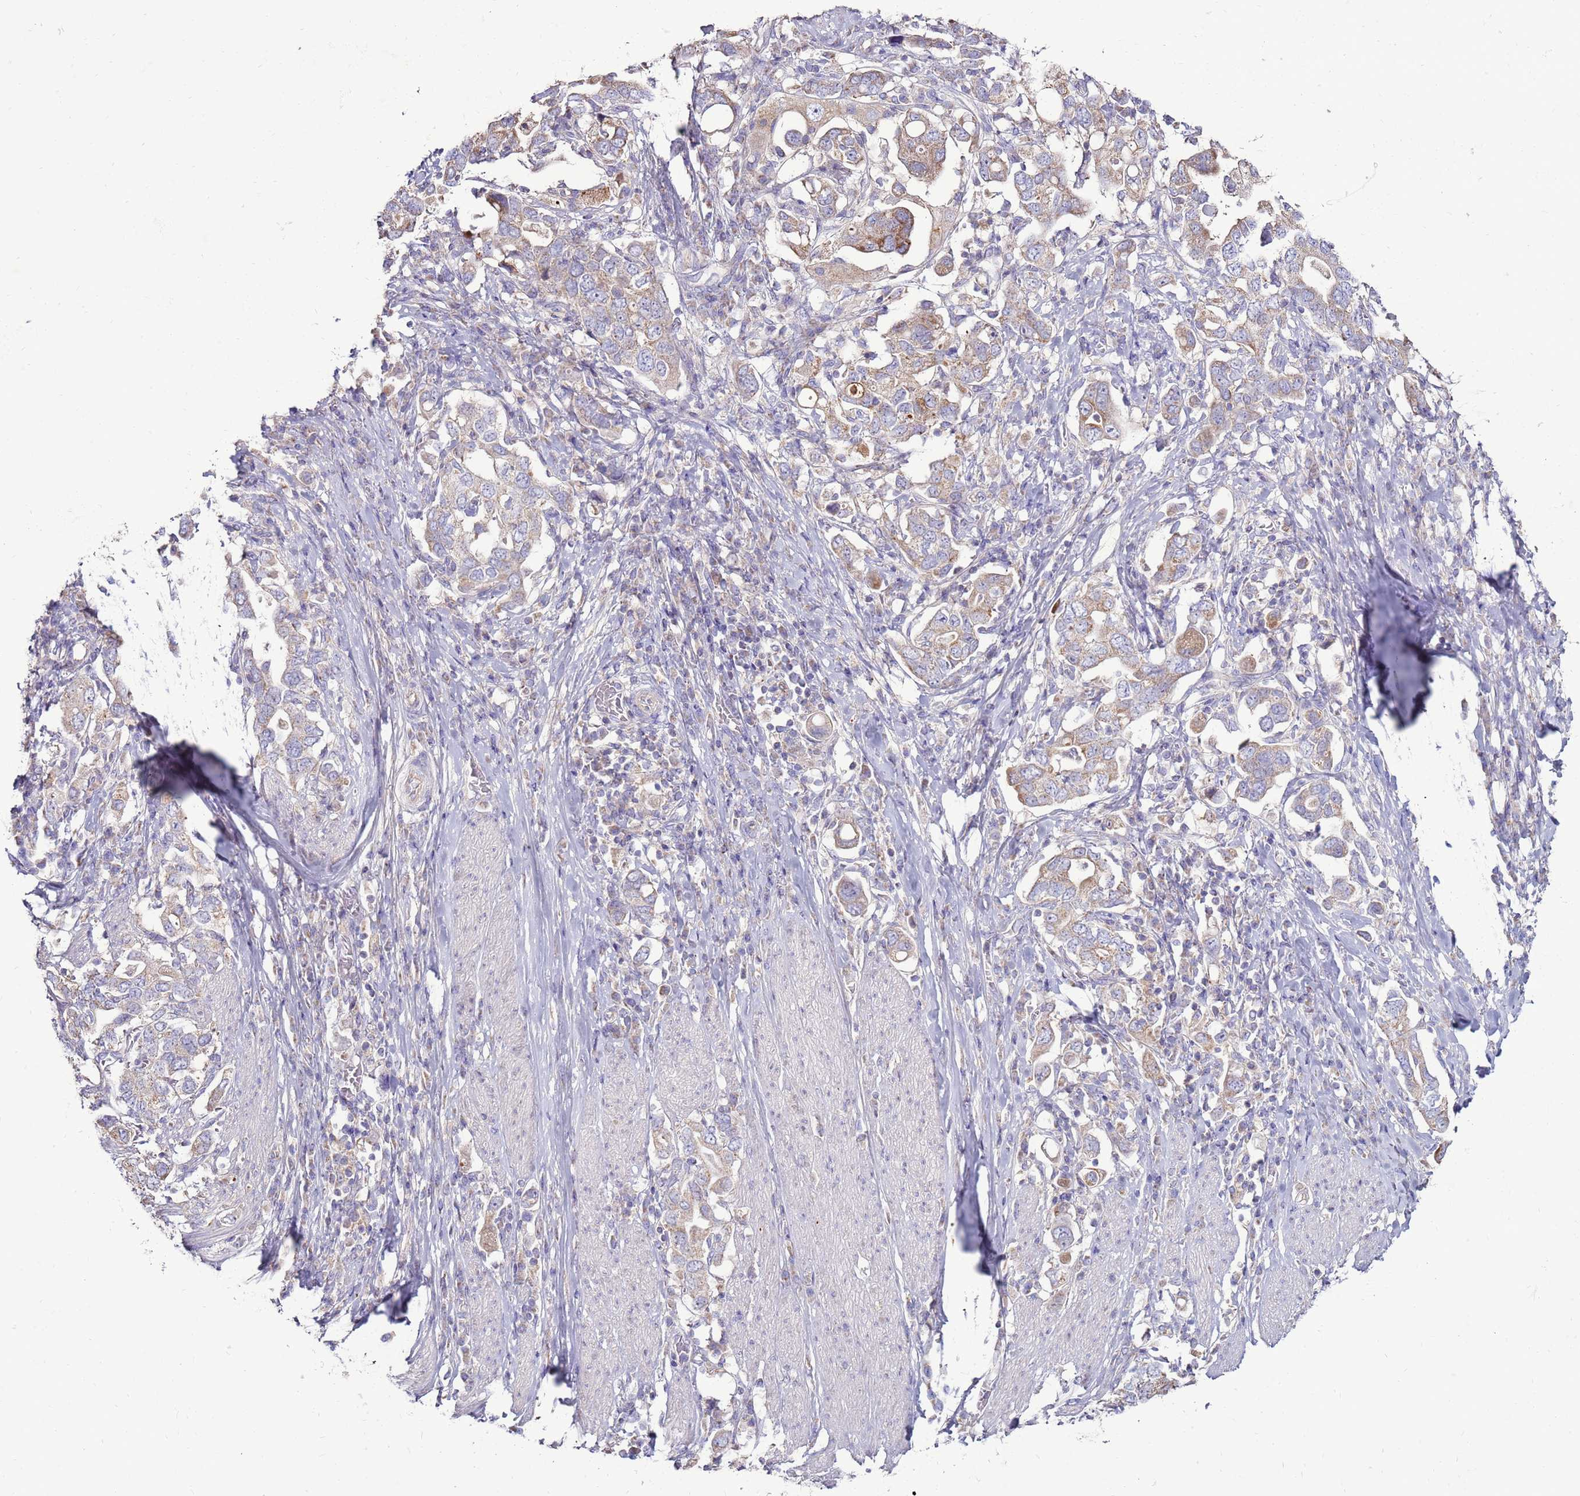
{"staining": {"intensity": "moderate", "quantity": "25%-75%", "location": "cytoplasmic/membranous"}, "tissue": "stomach cancer", "cell_type": "Tumor cells", "image_type": "cancer", "snomed": [{"axis": "morphology", "description": "Adenocarcinoma, NOS"}, {"axis": "topography", "description": "Stomach, upper"}, {"axis": "topography", "description": "Stomach"}], "caption": "Immunohistochemical staining of adenocarcinoma (stomach) demonstrates moderate cytoplasmic/membranous protein staining in approximately 25%-75% of tumor cells. (Stains: DAB in brown, nuclei in blue, Microscopy: brightfield microscopy at high magnification).", "gene": "TRAPPC4", "patient": {"sex": "male", "age": 62}}